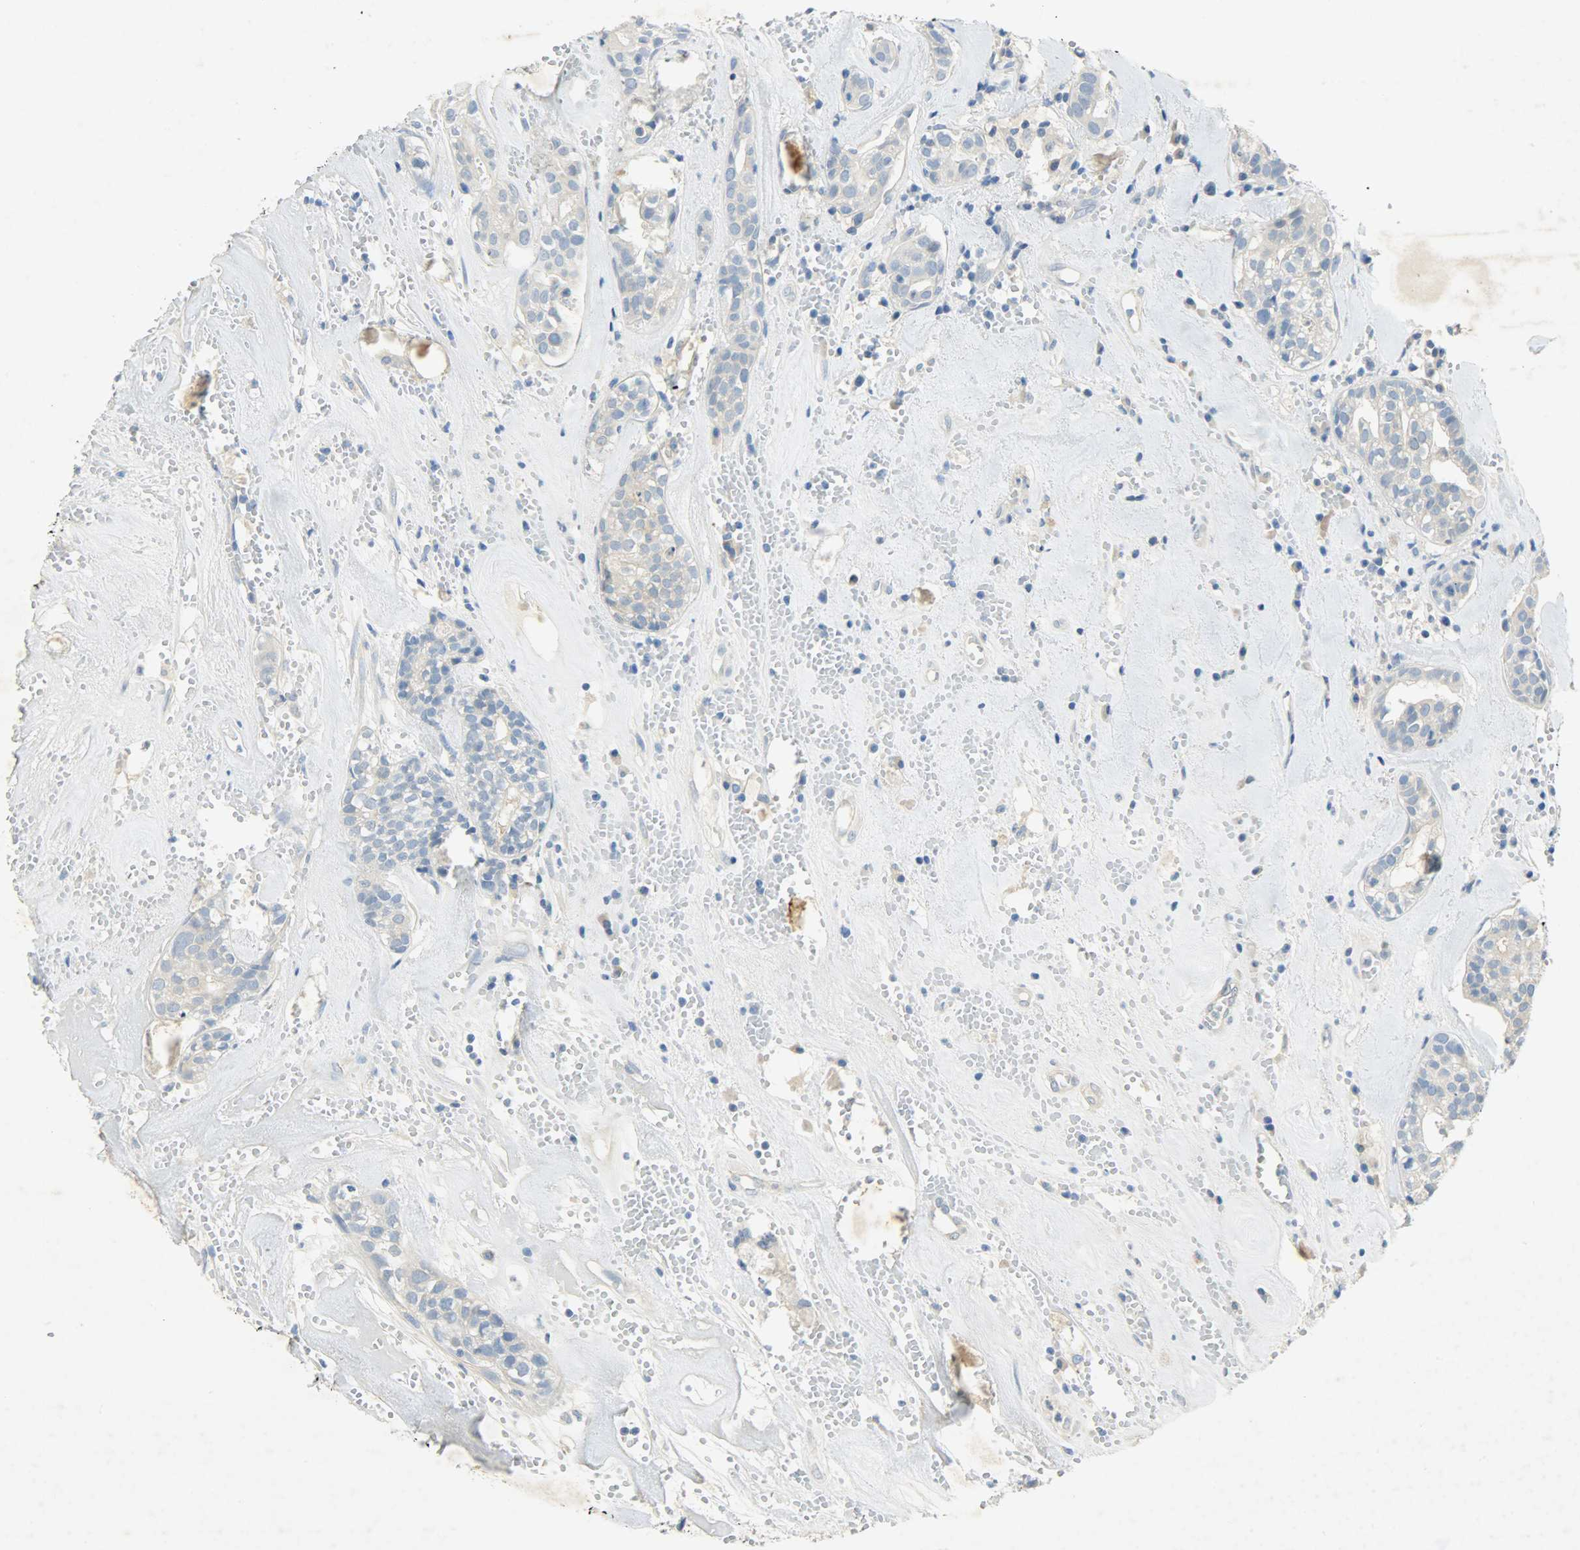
{"staining": {"intensity": "strong", "quantity": "<25%", "location": "cytoplasmic/membranous"}, "tissue": "head and neck cancer", "cell_type": "Tumor cells", "image_type": "cancer", "snomed": [{"axis": "morphology", "description": "Adenocarcinoma, NOS"}, {"axis": "topography", "description": "Salivary gland"}, {"axis": "topography", "description": "Head-Neck"}], "caption": "Immunohistochemical staining of adenocarcinoma (head and neck) shows medium levels of strong cytoplasmic/membranous positivity in about <25% of tumor cells. (IHC, brightfield microscopy, high magnification).", "gene": "PROM1", "patient": {"sex": "female", "age": 65}}